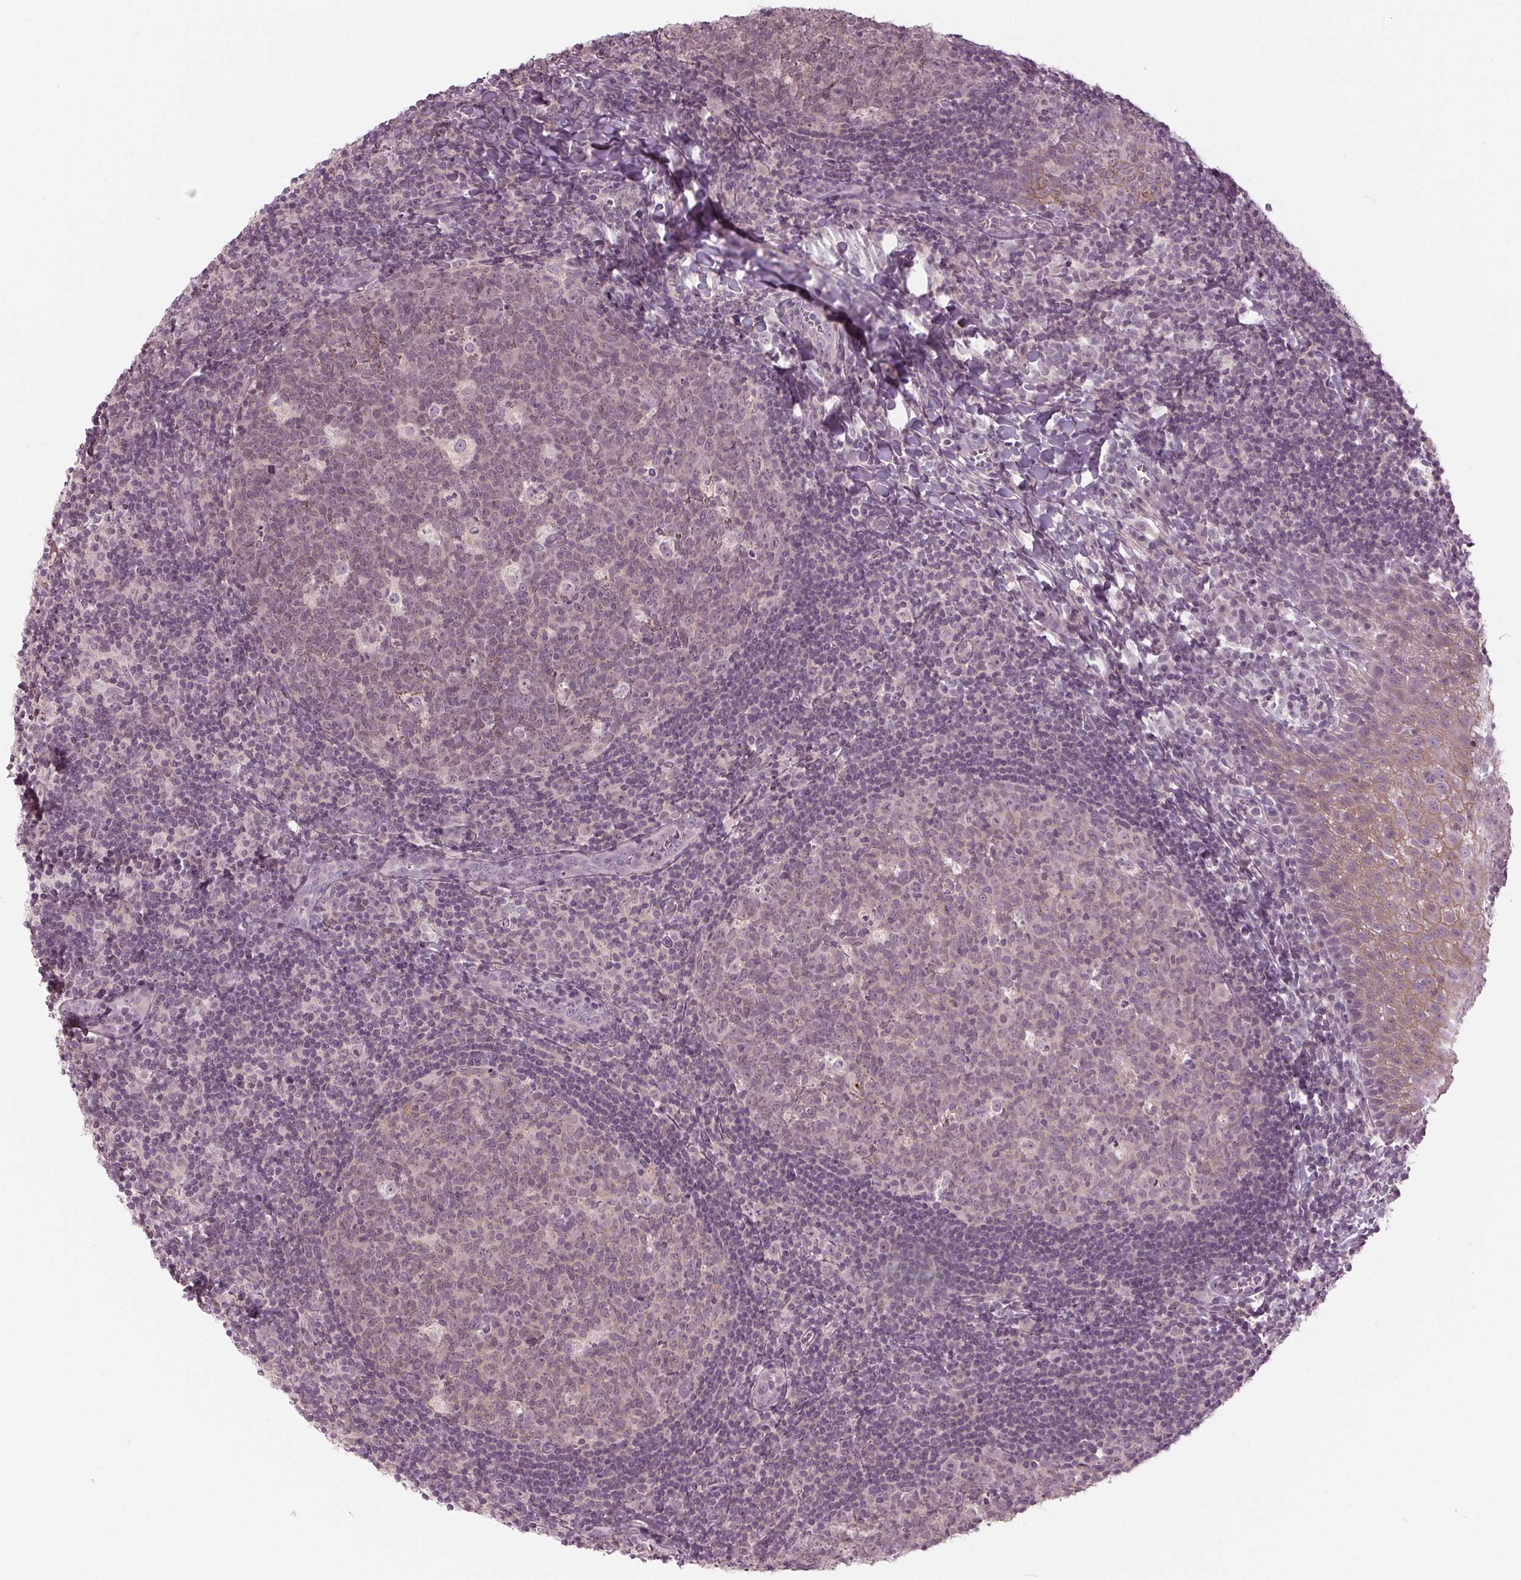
{"staining": {"intensity": "negative", "quantity": "none", "location": "none"}, "tissue": "lymph node", "cell_type": "Germinal center cells", "image_type": "normal", "snomed": [{"axis": "morphology", "description": "Normal tissue, NOS"}, {"axis": "topography", "description": "Lymph node"}], "caption": "A histopathology image of lymph node stained for a protein displays no brown staining in germinal center cells. The staining is performed using DAB (3,3'-diaminobenzidine) brown chromogen with nuclei counter-stained in using hematoxylin.", "gene": "ZNF605", "patient": {"sex": "female", "age": 21}}